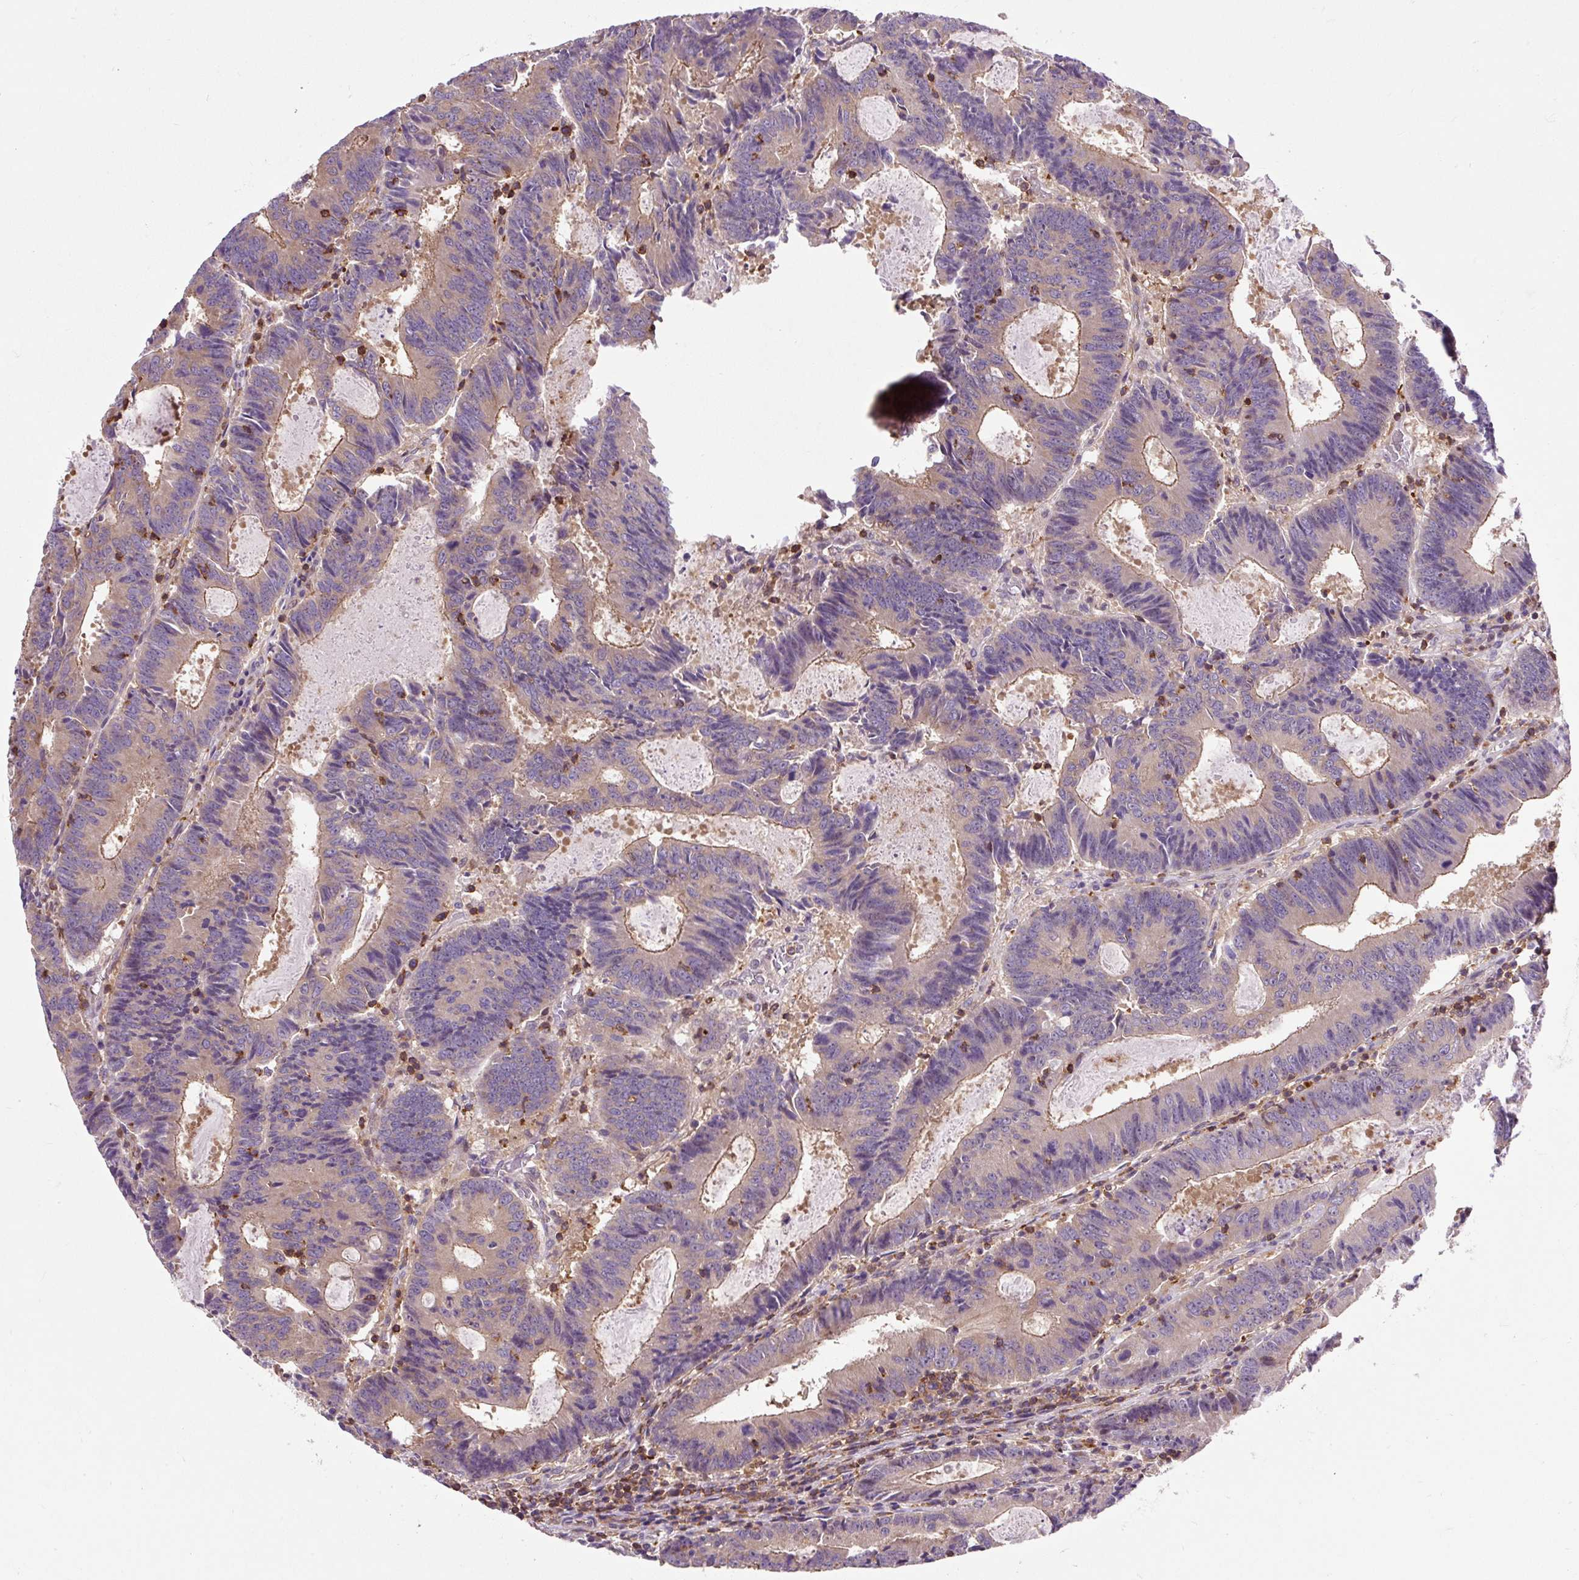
{"staining": {"intensity": "weak", "quantity": "25%-75%", "location": "cytoplasmic/membranous"}, "tissue": "colorectal cancer", "cell_type": "Tumor cells", "image_type": "cancer", "snomed": [{"axis": "morphology", "description": "Adenocarcinoma, NOS"}, {"axis": "topography", "description": "Colon"}], "caption": "Immunohistochemical staining of colorectal cancer reveals low levels of weak cytoplasmic/membranous protein positivity in approximately 25%-75% of tumor cells.", "gene": "CISD3", "patient": {"sex": "male", "age": 67}}